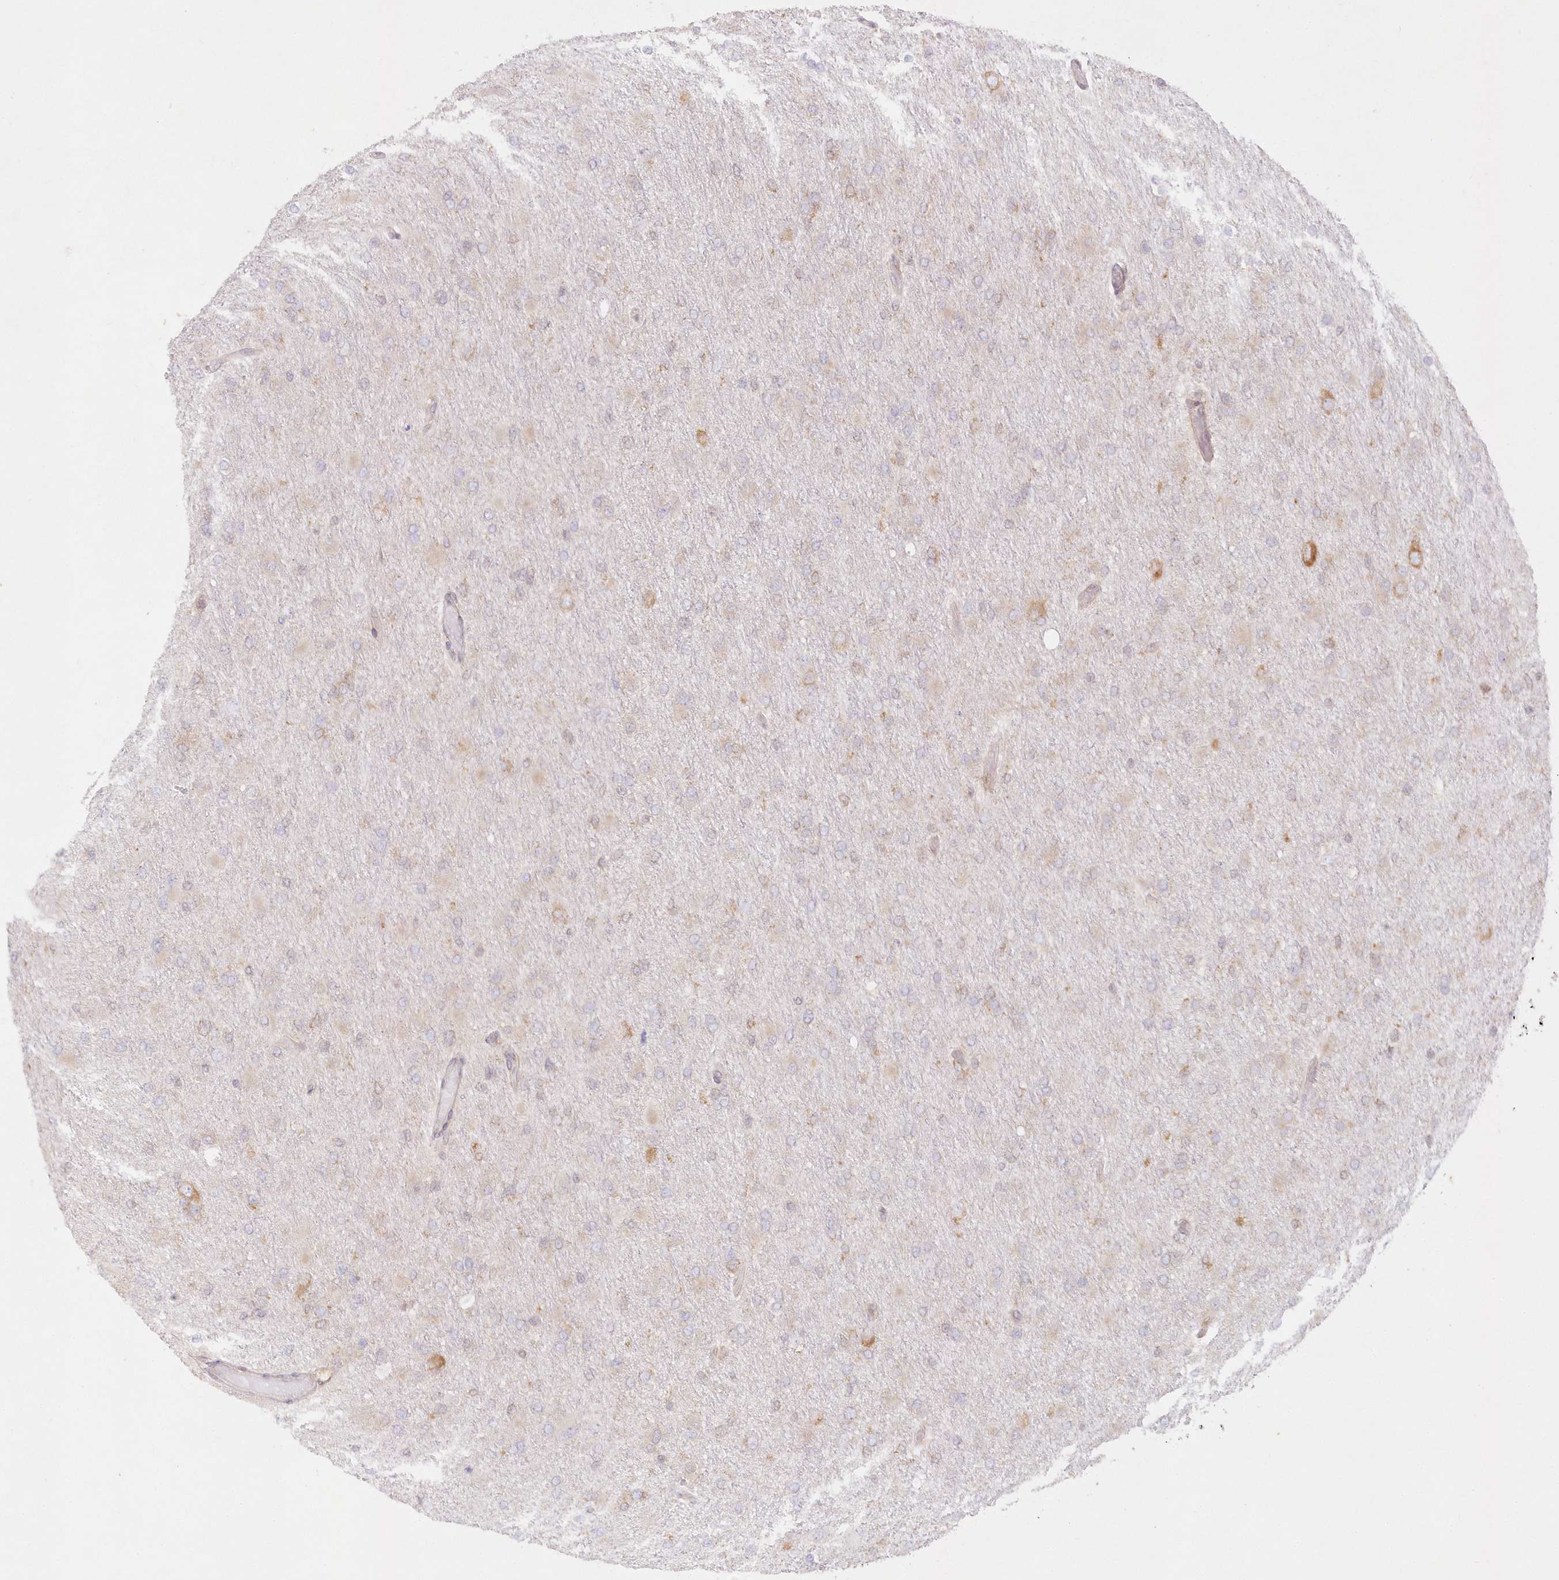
{"staining": {"intensity": "negative", "quantity": "none", "location": "none"}, "tissue": "glioma", "cell_type": "Tumor cells", "image_type": "cancer", "snomed": [{"axis": "morphology", "description": "Glioma, malignant, High grade"}, {"axis": "topography", "description": "Cerebral cortex"}], "caption": "IHC micrograph of neoplastic tissue: glioma stained with DAB (3,3'-diaminobenzidine) displays no significant protein positivity in tumor cells.", "gene": "RNPEP", "patient": {"sex": "female", "age": 36}}